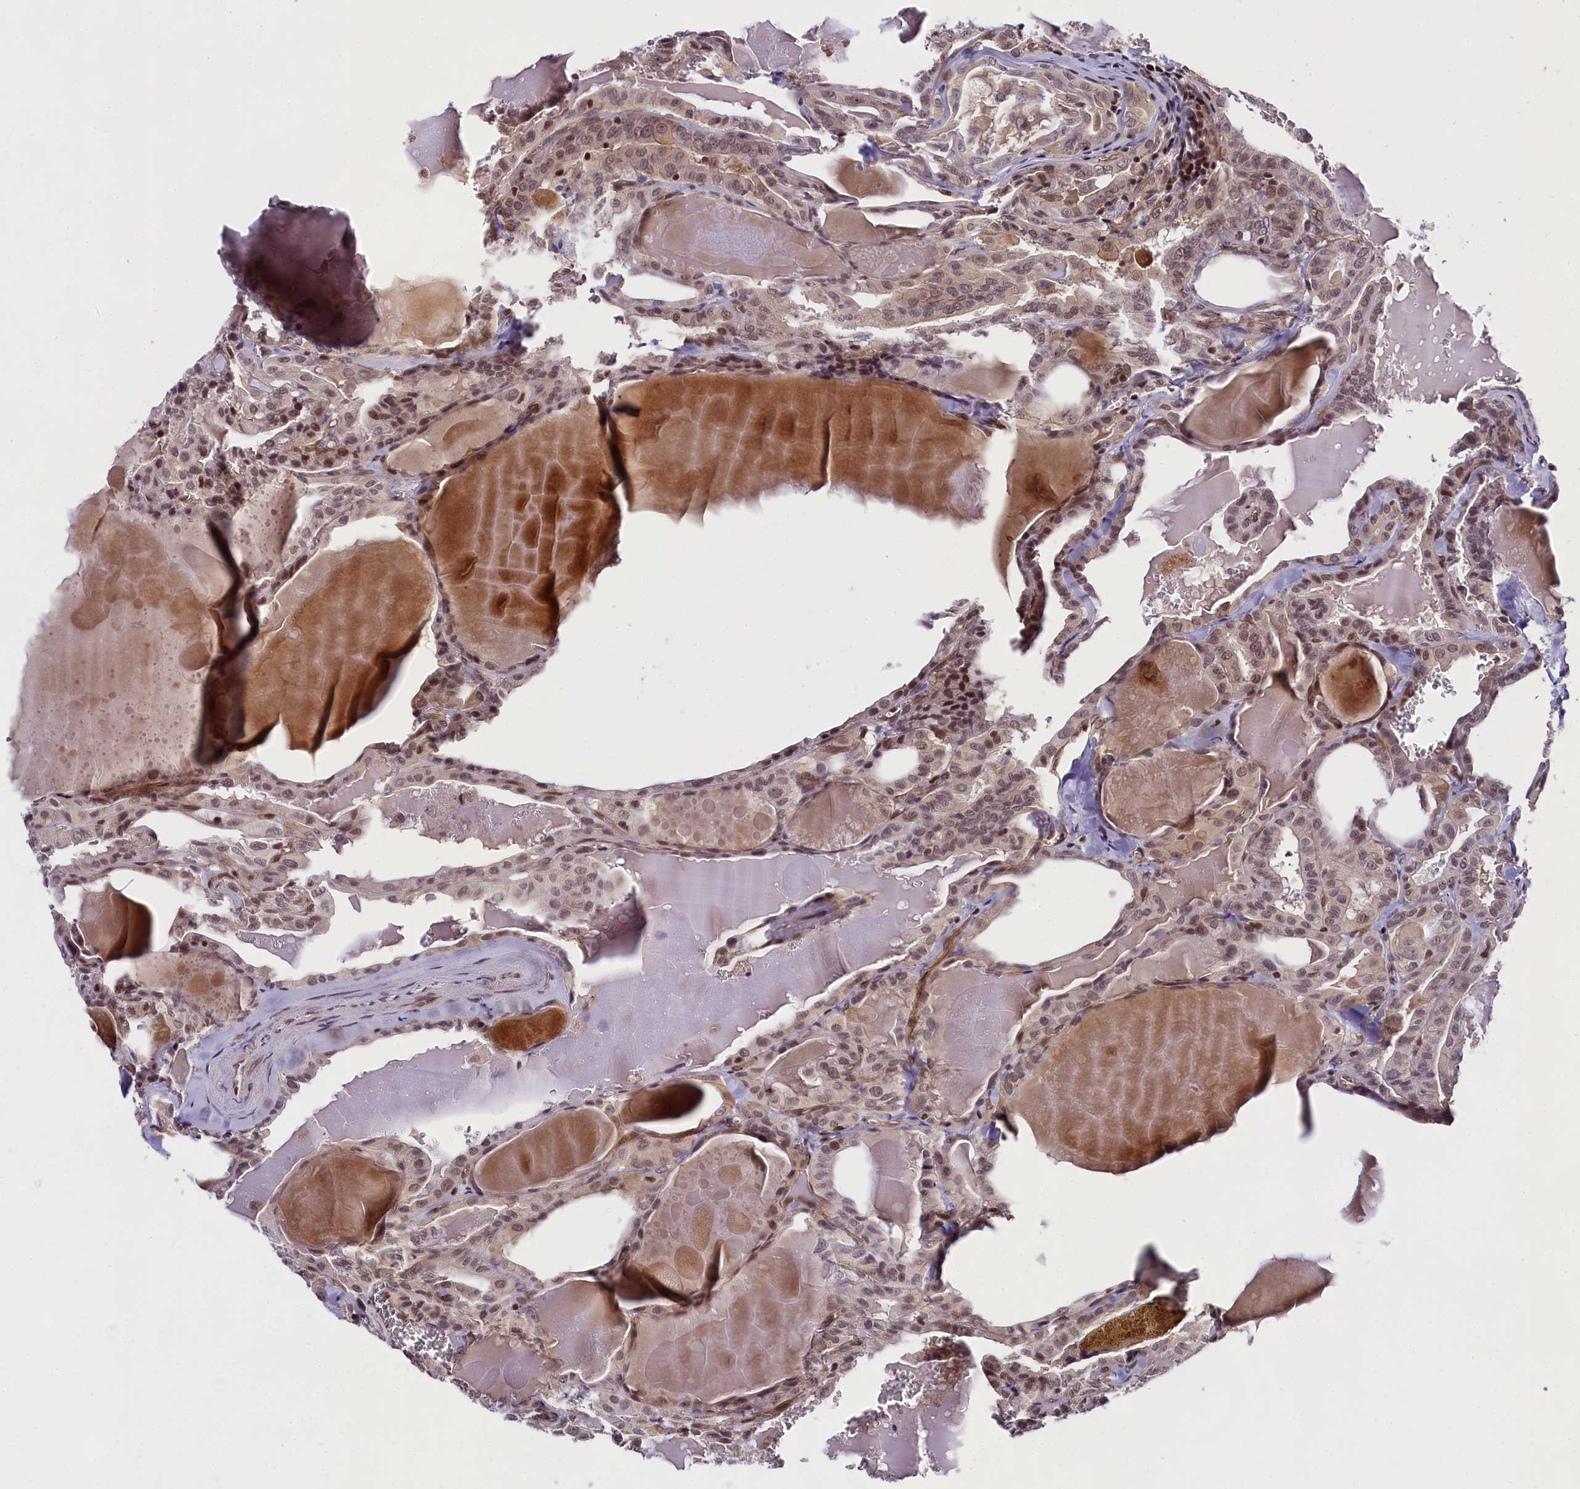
{"staining": {"intensity": "moderate", "quantity": "25%-75%", "location": "nuclear"}, "tissue": "thyroid cancer", "cell_type": "Tumor cells", "image_type": "cancer", "snomed": [{"axis": "morphology", "description": "Papillary adenocarcinoma, NOS"}, {"axis": "topography", "description": "Thyroid gland"}], "caption": "This is an image of immunohistochemistry staining of thyroid cancer (papillary adenocarcinoma), which shows moderate expression in the nuclear of tumor cells.", "gene": "SP4", "patient": {"sex": "male", "age": 52}}